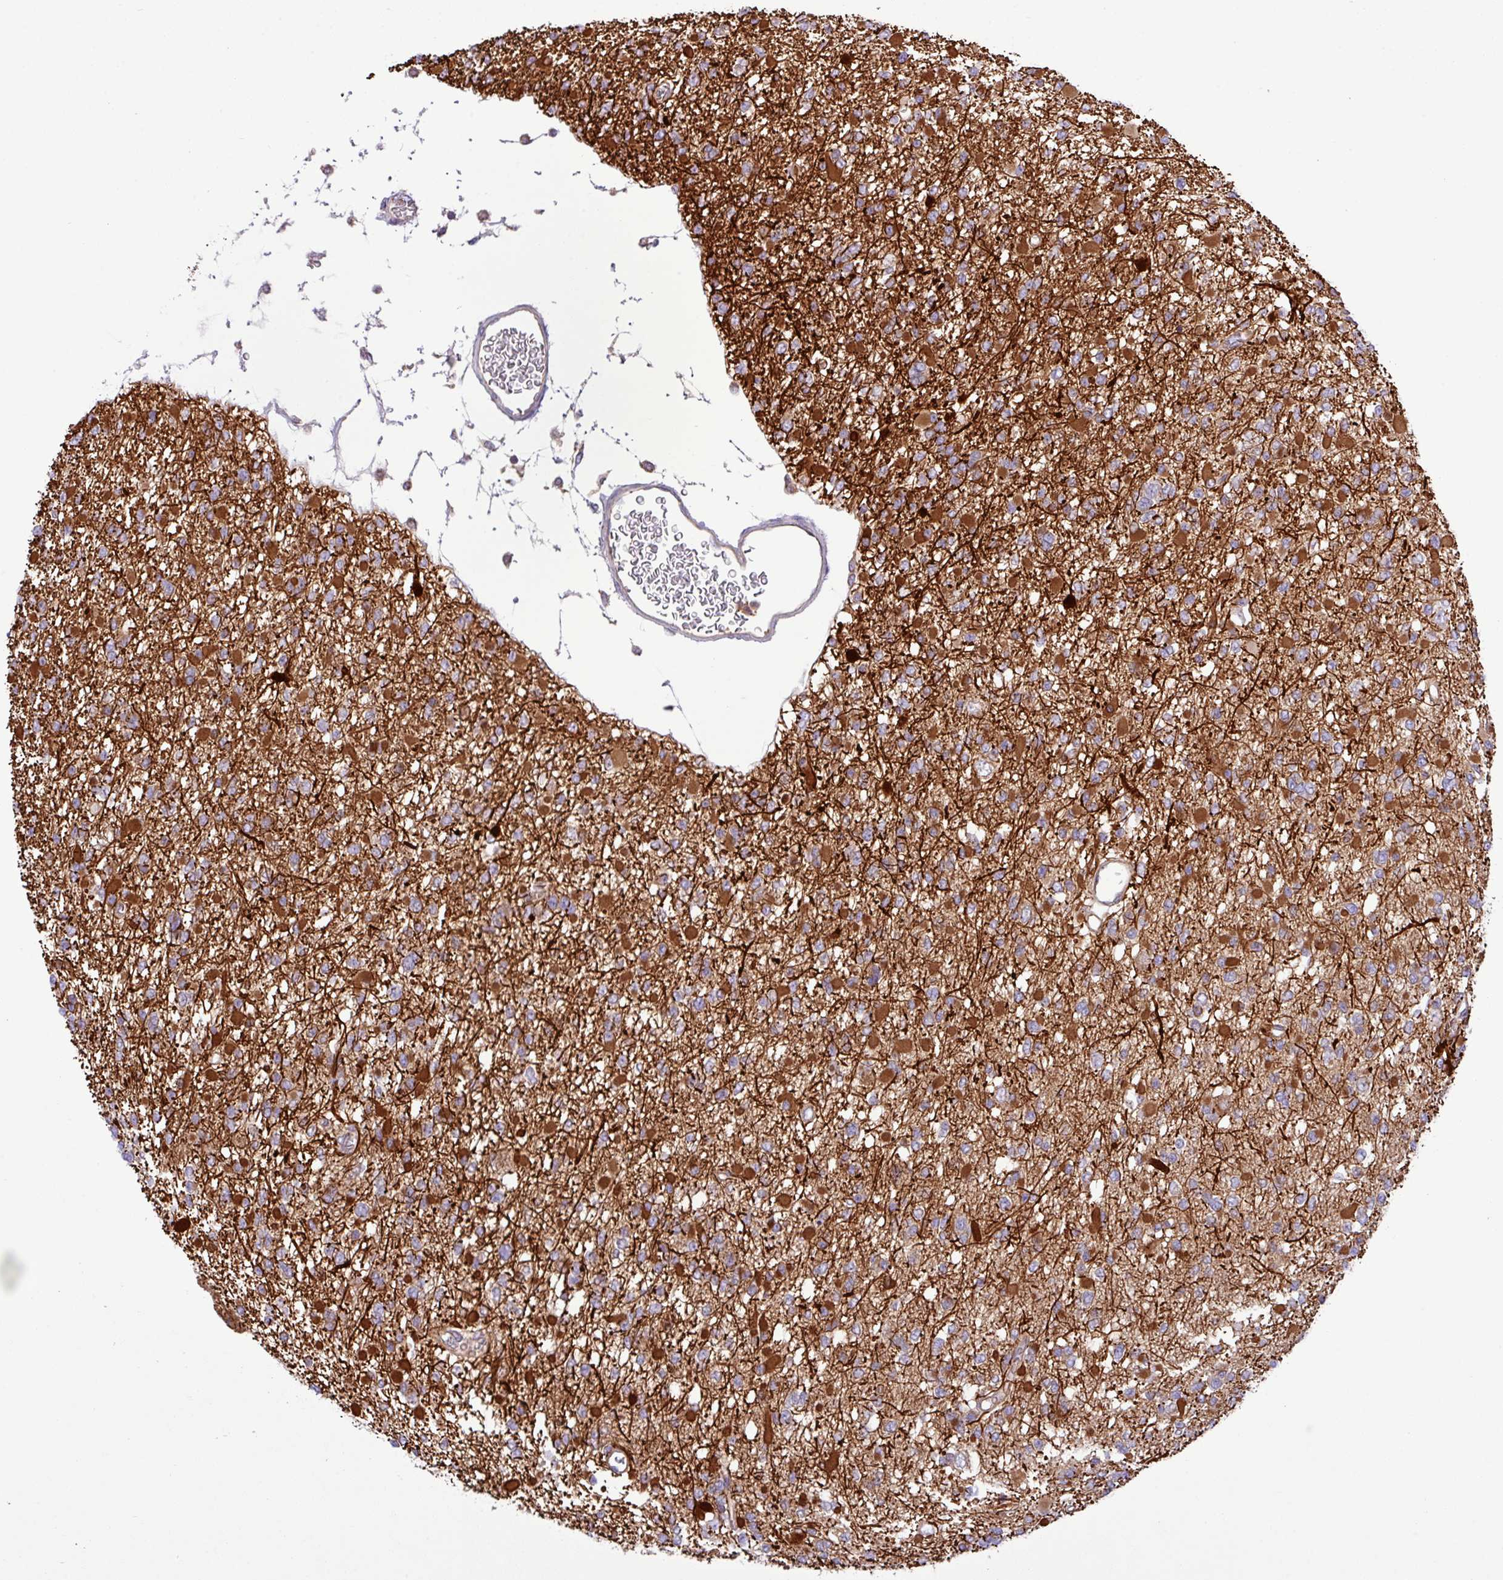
{"staining": {"intensity": "strong", "quantity": "25%-75%", "location": "cytoplasmic/membranous"}, "tissue": "glioma", "cell_type": "Tumor cells", "image_type": "cancer", "snomed": [{"axis": "morphology", "description": "Glioma, malignant, Low grade"}, {"axis": "topography", "description": "Brain"}], "caption": "Immunohistochemical staining of malignant low-grade glioma shows strong cytoplasmic/membranous protein expression in approximately 25%-75% of tumor cells.", "gene": "RAB19", "patient": {"sex": "female", "age": 22}}